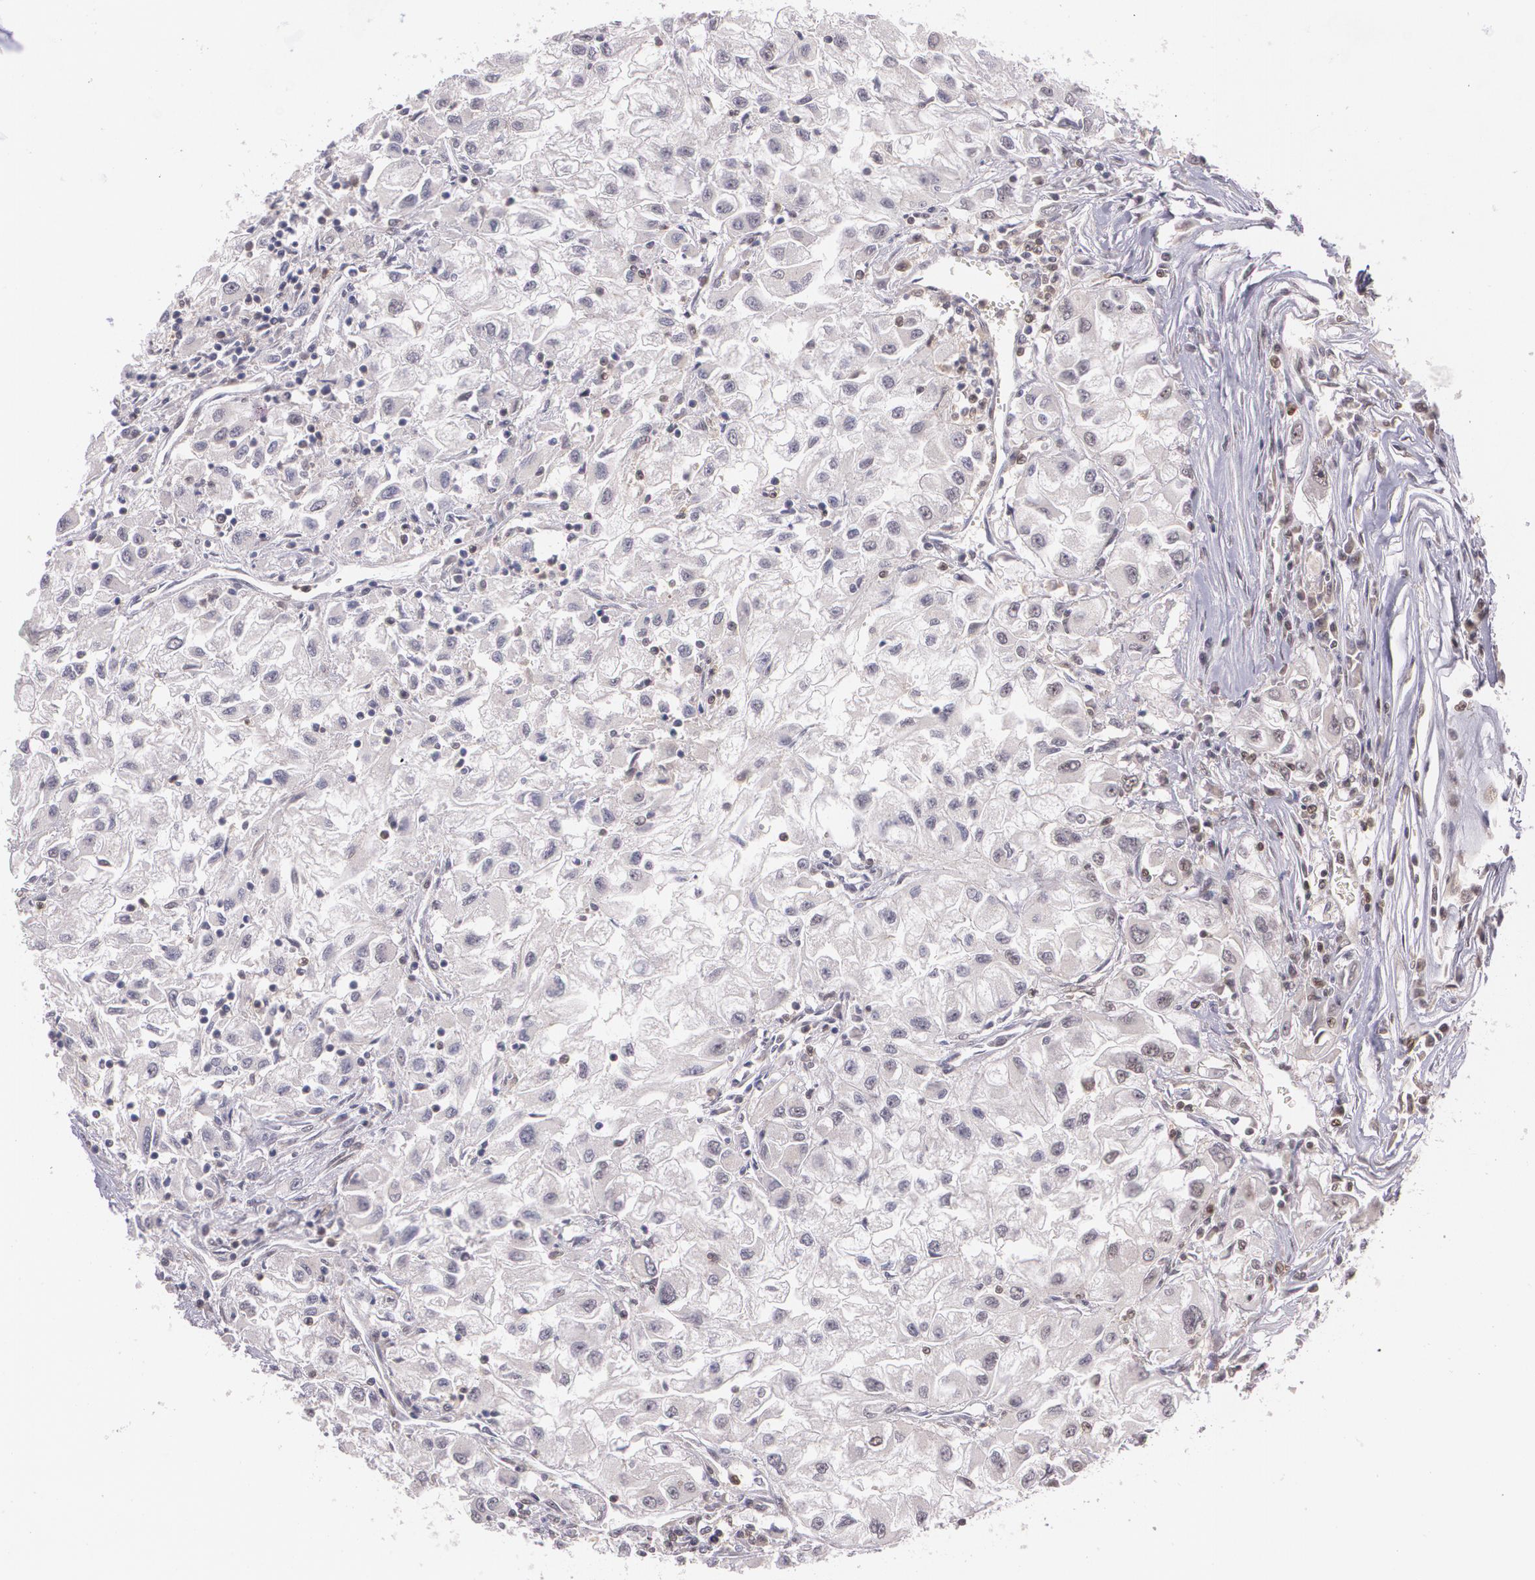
{"staining": {"intensity": "negative", "quantity": "none", "location": "none"}, "tissue": "renal cancer", "cell_type": "Tumor cells", "image_type": "cancer", "snomed": [{"axis": "morphology", "description": "Adenocarcinoma, NOS"}, {"axis": "topography", "description": "Kidney"}], "caption": "Image shows no significant protein expression in tumor cells of renal adenocarcinoma.", "gene": "CUL2", "patient": {"sex": "male", "age": 59}}